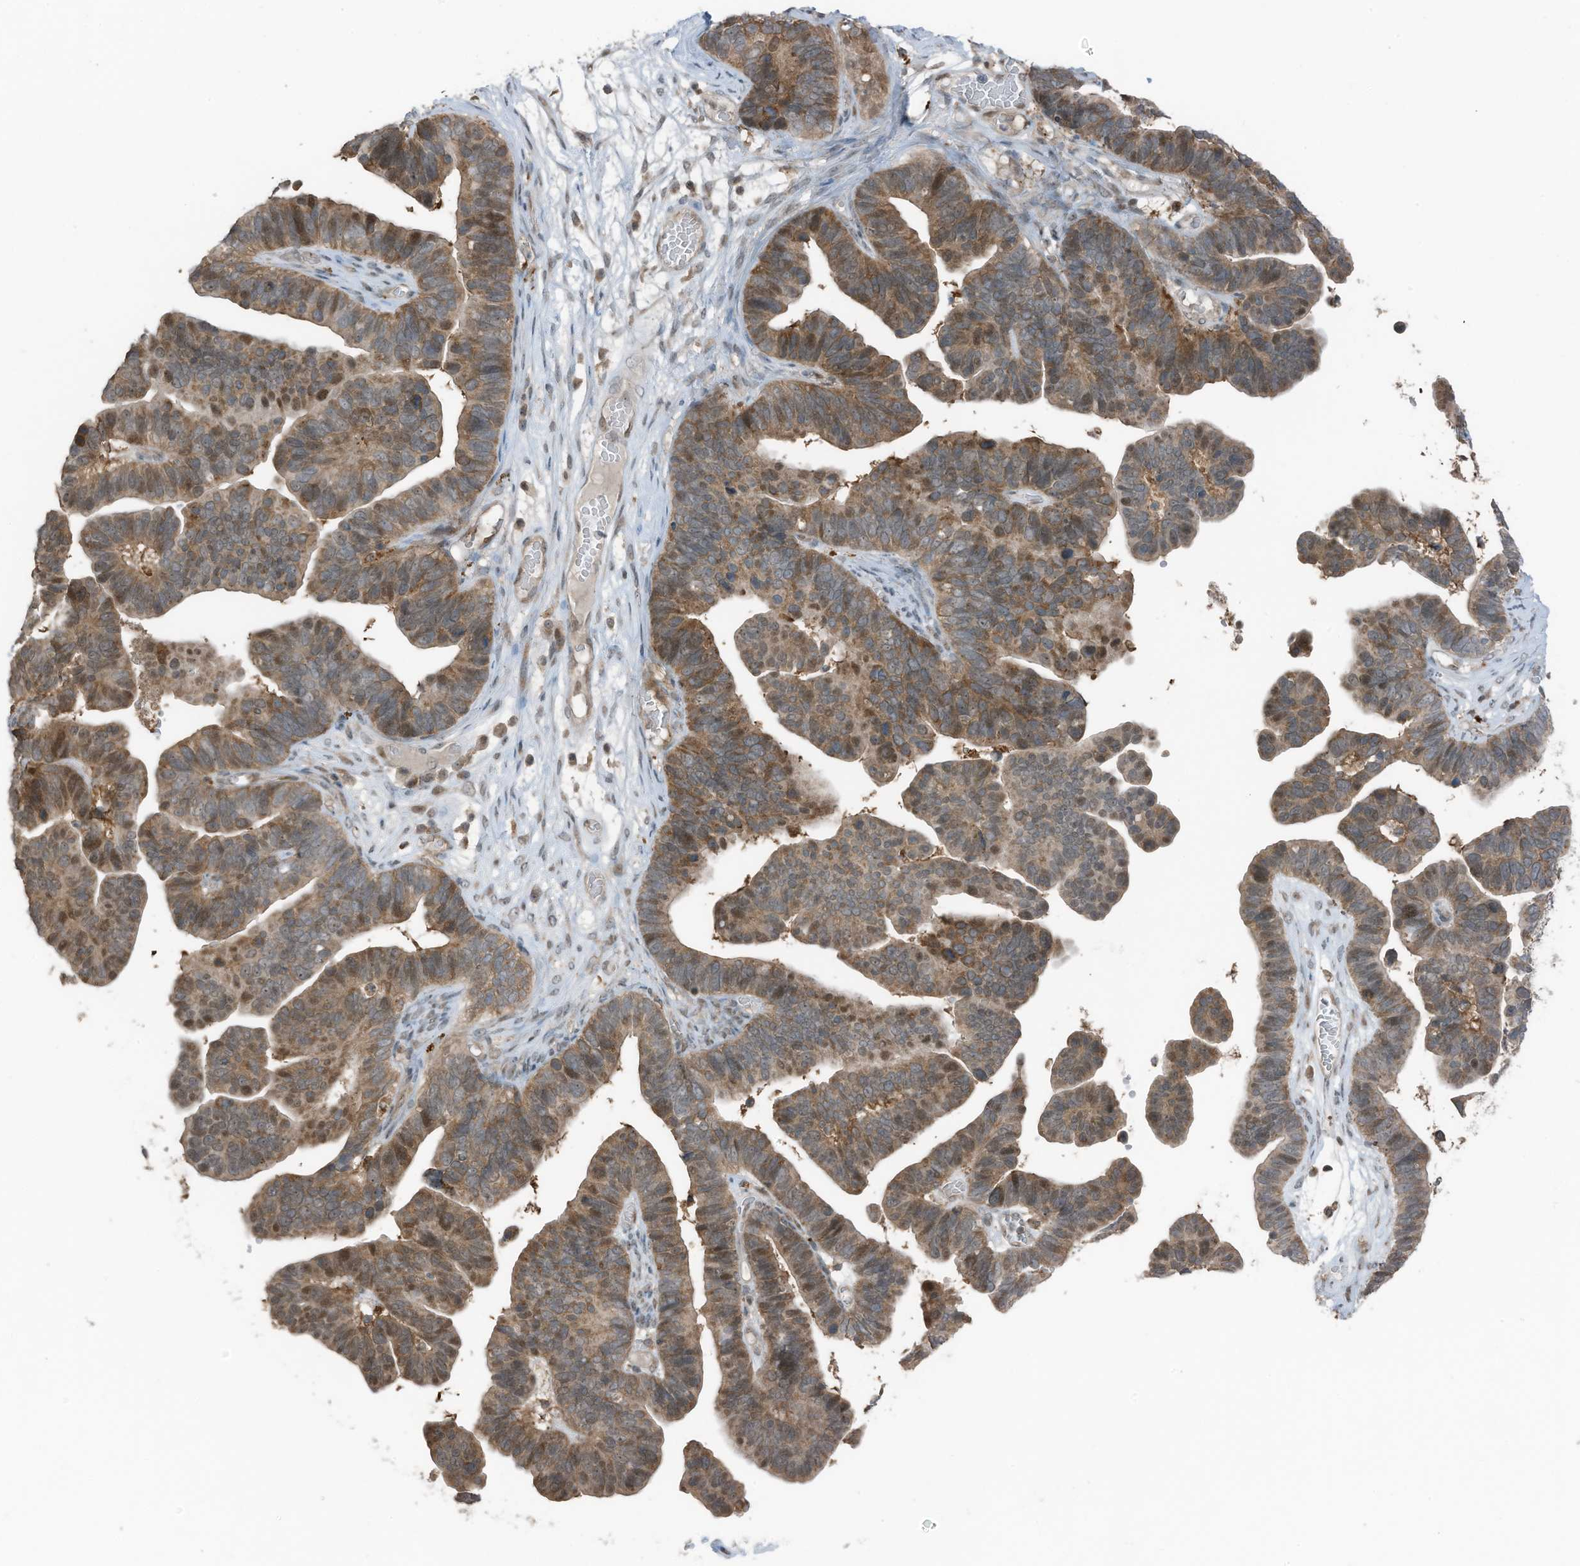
{"staining": {"intensity": "moderate", "quantity": ">75%", "location": "cytoplasmic/membranous,nuclear"}, "tissue": "ovarian cancer", "cell_type": "Tumor cells", "image_type": "cancer", "snomed": [{"axis": "morphology", "description": "Cystadenocarcinoma, serous, NOS"}, {"axis": "topography", "description": "Ovary"}], "caption": "There is medium levels of moderate cytoplasmic/membranous and nuclear expression in tumor cells of ovarian cancer, as demonstrated by immunohistochemical staining (brown color).", "gene": "TXNDC9", "patient": {"sex": "female", "age": 56}}